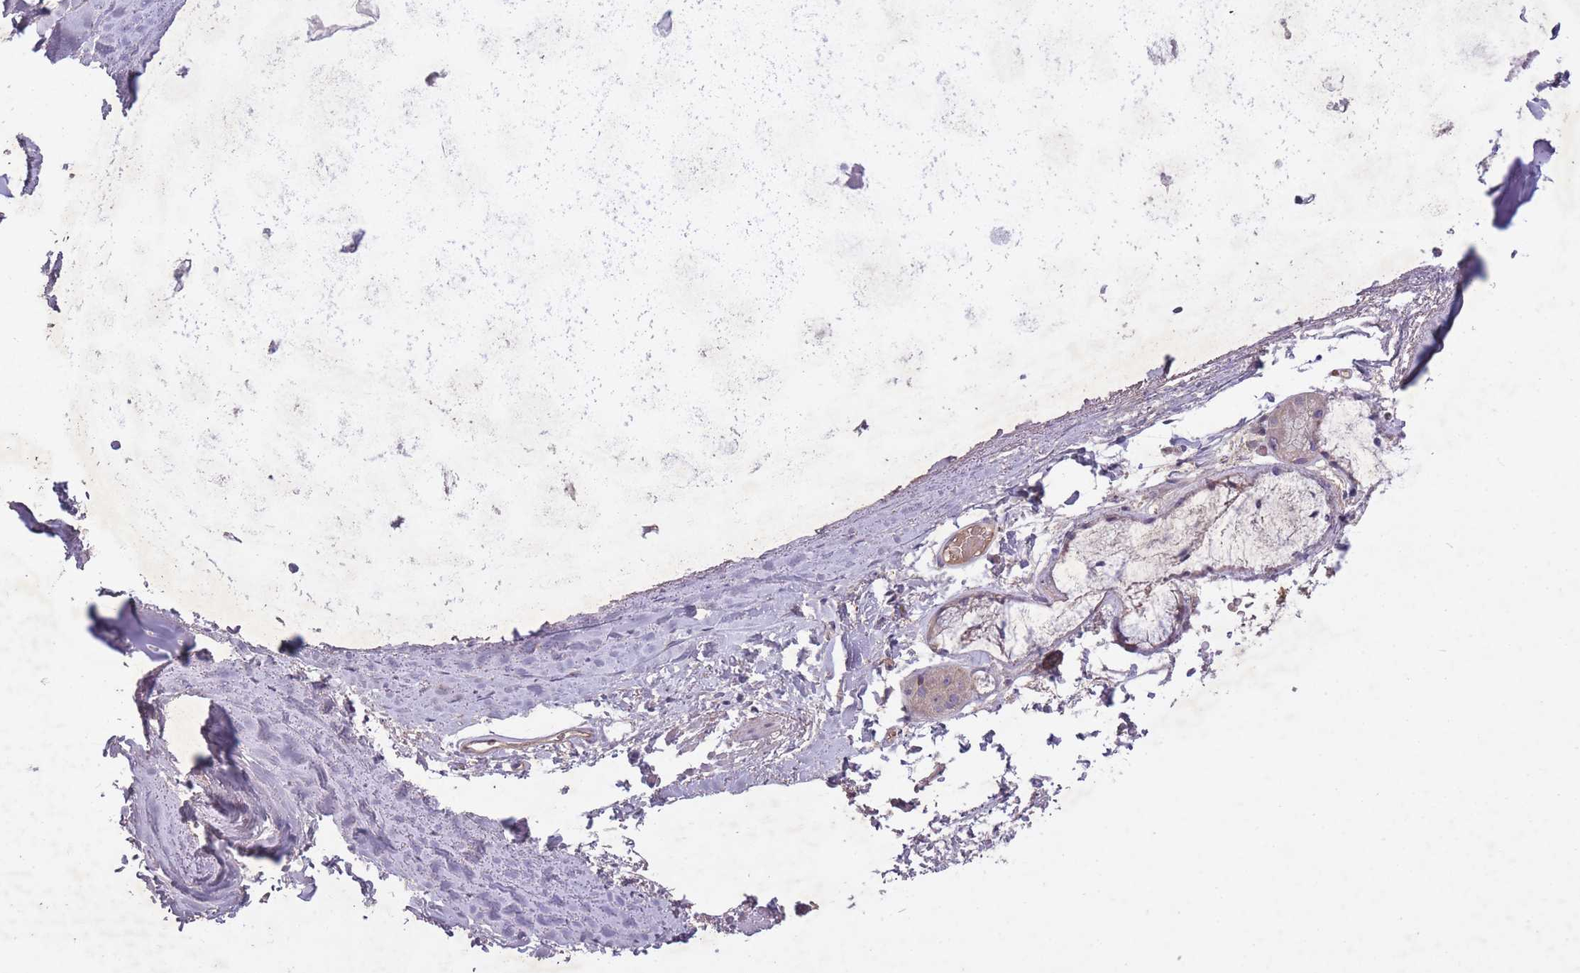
{"staining": {"intensity": "negative", "quantity": "none", "location": "none"}, "tissue": "adipose tissue", "cell_type": "Adipocytes", "image_type": "normal", "snomed": [{"axis": "morphology", "description": "Normal tissue, NOS"}, {"axis": "topography", "description": "Cartilage tissue"}], "caption": "Human adipose tissue stained for a protein using IHC reveals no positivity in adipocytes.", "gene": "OR2V1", "patient": {"sex": "male", "age": 73}}